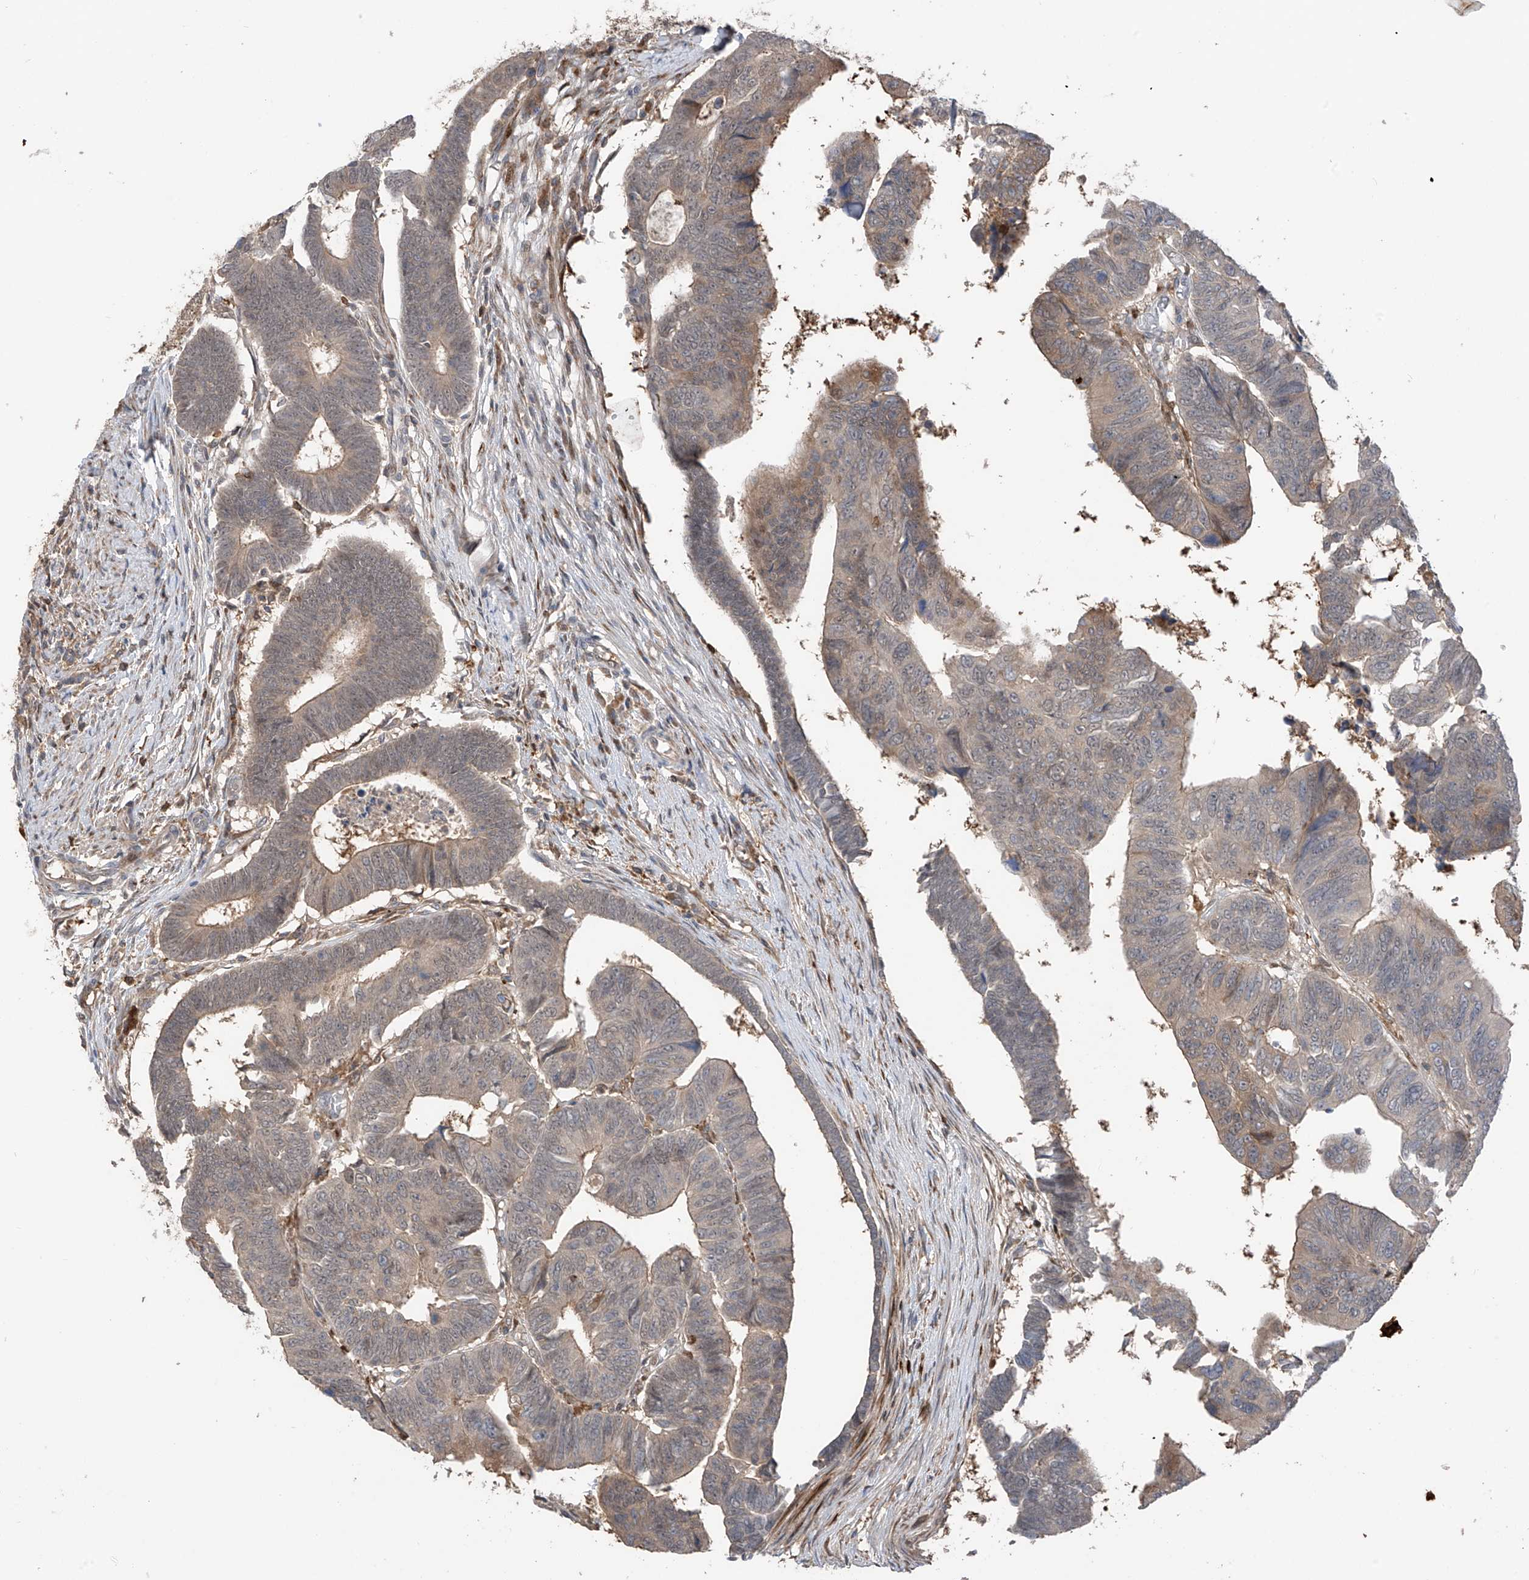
{"staining": {"intensity": "weak", "quantity": "25%-75%", "location": "cytoplasmic/membranous"}, "tissue": "colorectal cancer", "cell_type": "Tumor cells", "image_type": "cancer", "snomed": [{"axis": "morphology", "description": "Adenocarcinoma, NOS"}, {"axis": "topography", "description": "Rectum"}], "caption": "Immunohistochemical staining of human colorectal cancer (adenocarcinoma) exhibits weak cytoplasmic/membranous protein expression in approximately 25%-75% of tumor cells.", "gene": "SAMD3", "patient": {"sex": "female", "age": 65}}